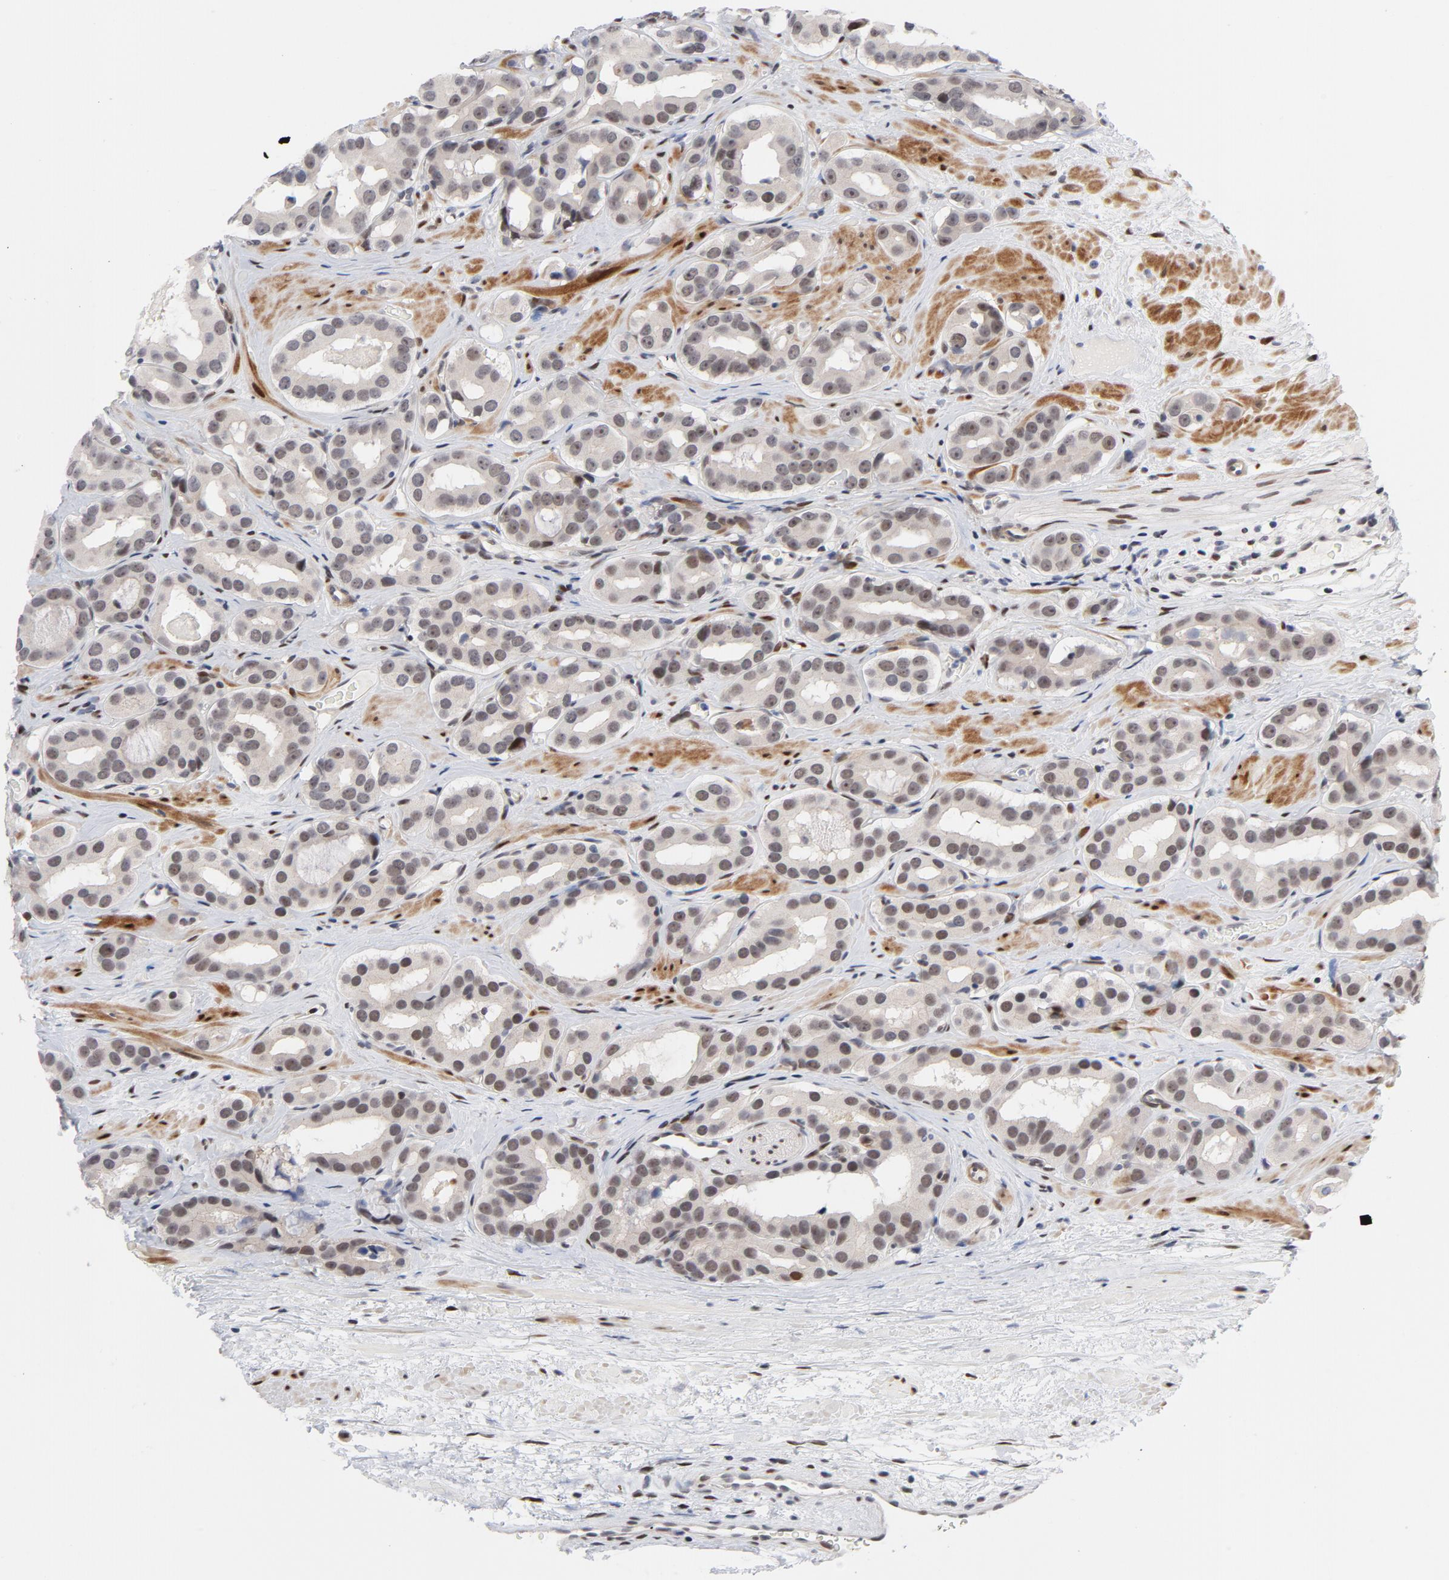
{"staining": {"intensity": "weak", "quantity": "25%-75%", "location": "nuclear"}, "tissue": "prostate cancer", "cell_type": "Tumor cells", "image_type": "cancer", "snomed": [{"axis": "morphology", "description": "Adenocarcinoma, Low grade"}, {"axis": "topography", "description": "Prostate"}], "caption": "Brown immunohistochemical staining in prostate cancer (adenocarcinoma (low-grade)) exhibits weak nuclear expression in approximately 25%-75% of tumor cells. Immunohistochemistry (ihc) stains the protein in brown and the nuclei are stained blue.", "gene": "NFIC", "patient": {"sex": "male", "age": 59}}